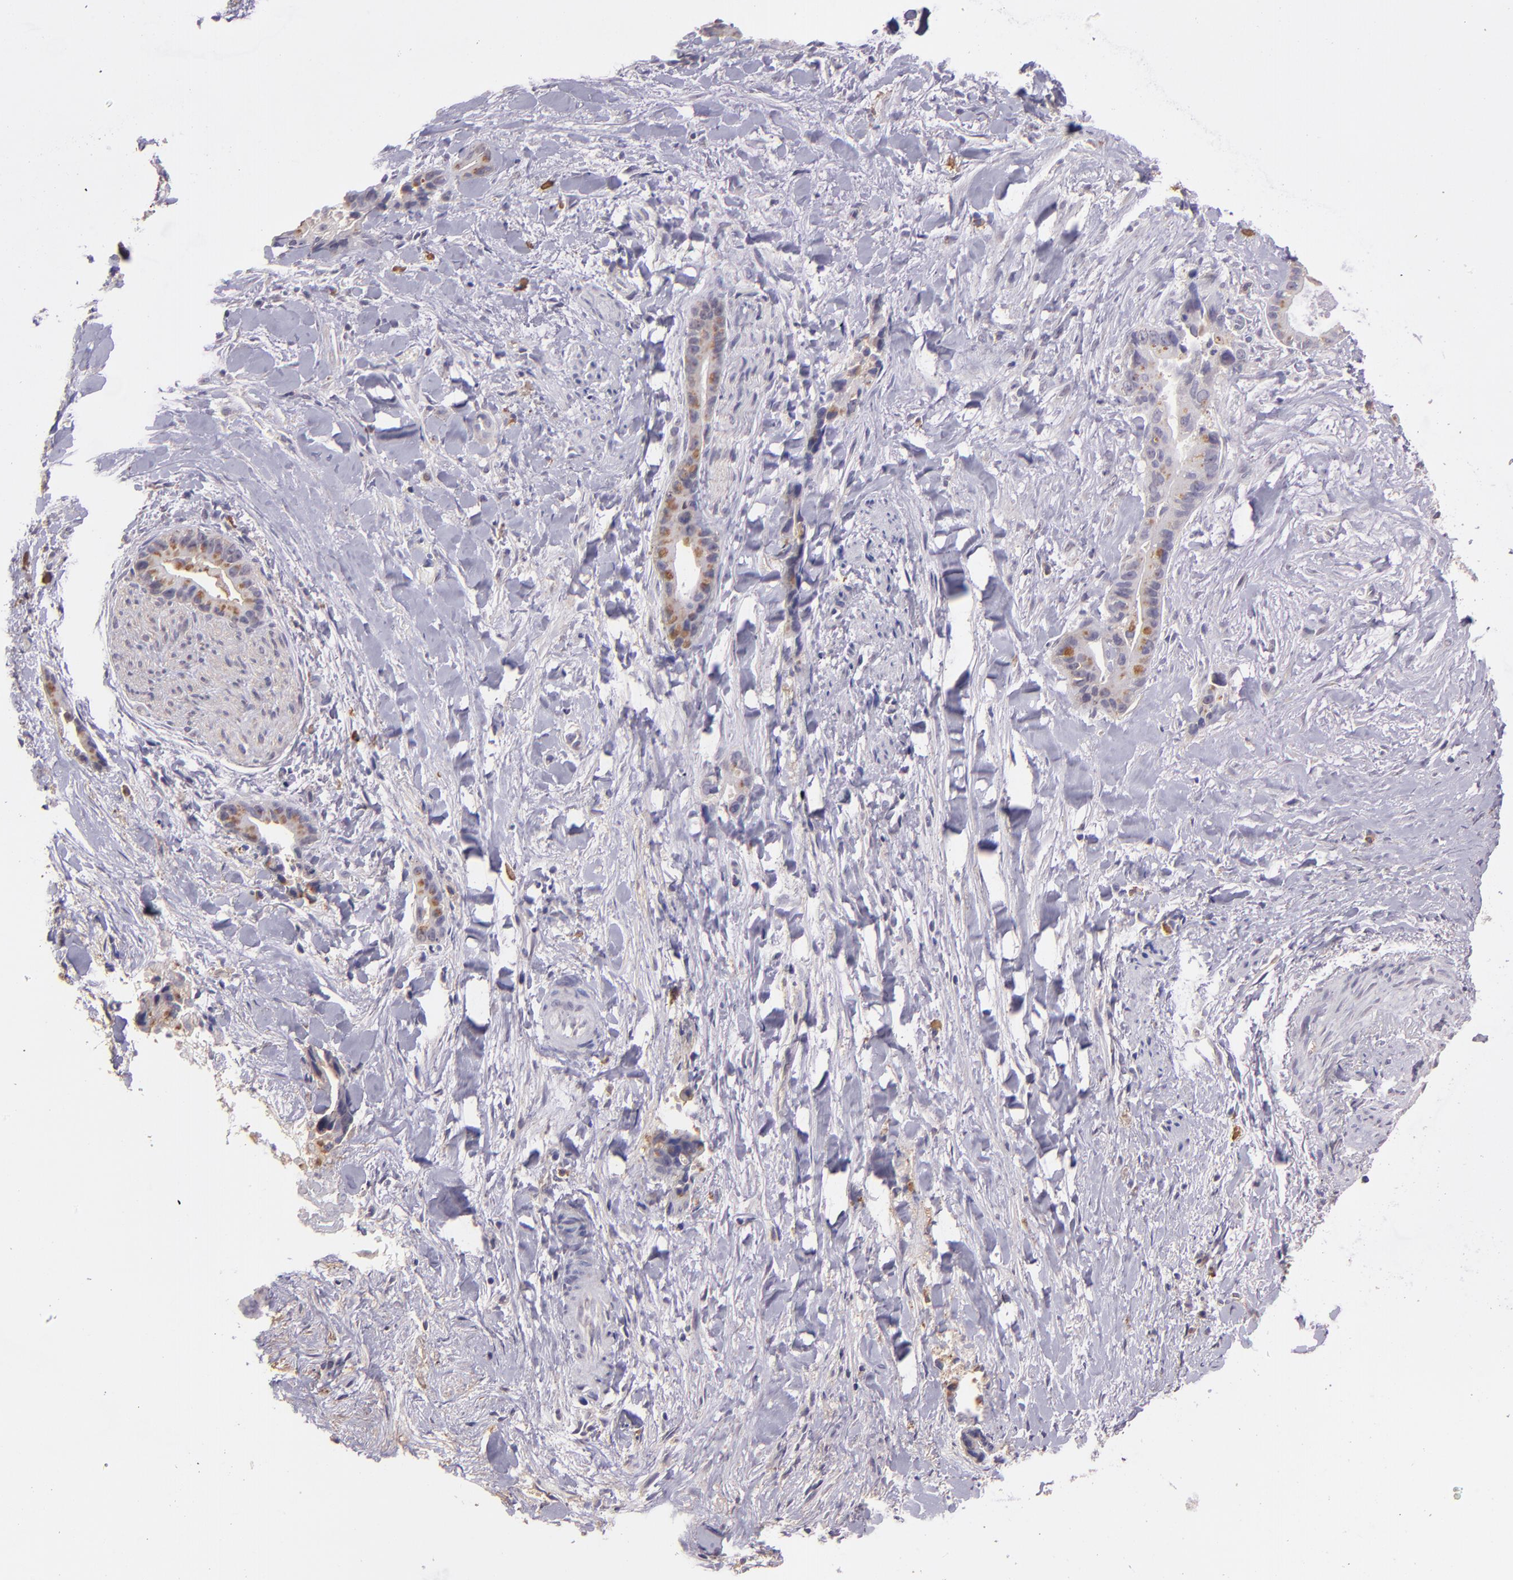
{"staining": {"intensity": "weak", "quantity": ">75%", "location": "cytoplasmic/membranous"}, "tissue": "liver cancer", "cell_type": "Tumor cells", "image_type": "cancer", "snomed": [{"axis": "morphology", "description": "Cholangiocarcinoma"}, {"axis": "topography", "description": "Liver"}], "caption": "The micrograph shows a brown stain indicating the presence of a protein in the cytoplasmic/membranous of tumor cells in liver cancer (cholangiocarcinoma).", "gene": "PAPPA", "patient": {"sex": "female", "age": 55}}